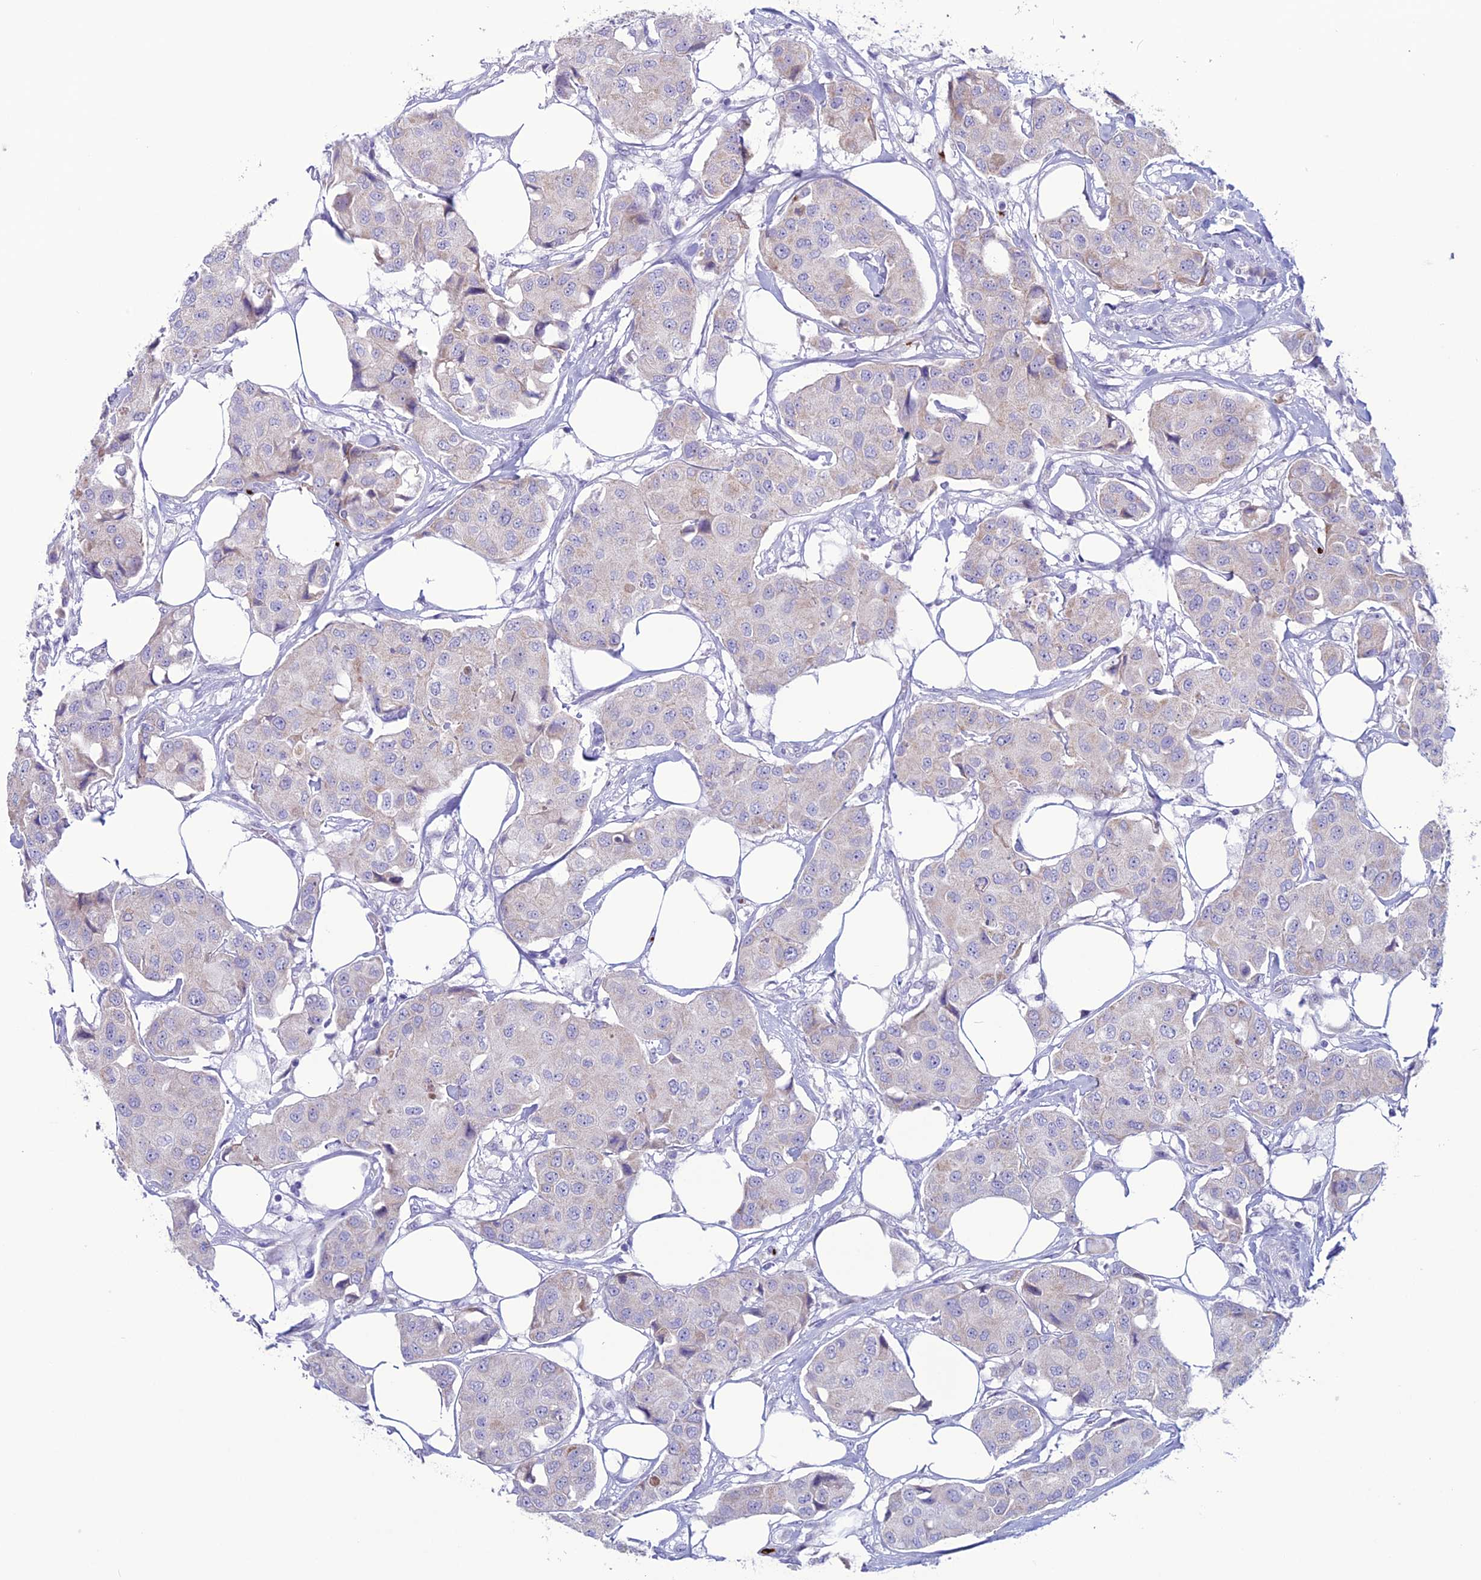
{"staining": {"intensity": "negative", "quantity": "none", "location": "none"}, "tissue": "breast cancer", "cell_type": "Tumor cells", "image_type": "cancer", "snomed": [{"axis": "morphology", "description": "Duct carcinoma"}, {"axis": "topography", "description": "Breast"}], "caption": "A high-resolution histopathology image shows IHC staining of breast cancer, which demonstrates no significant staining in tumor cells. (DAB IHC with hematoxylin counter stain).", "gene": "C21orf140", "patient": {"sex": "female", "age": 80}}